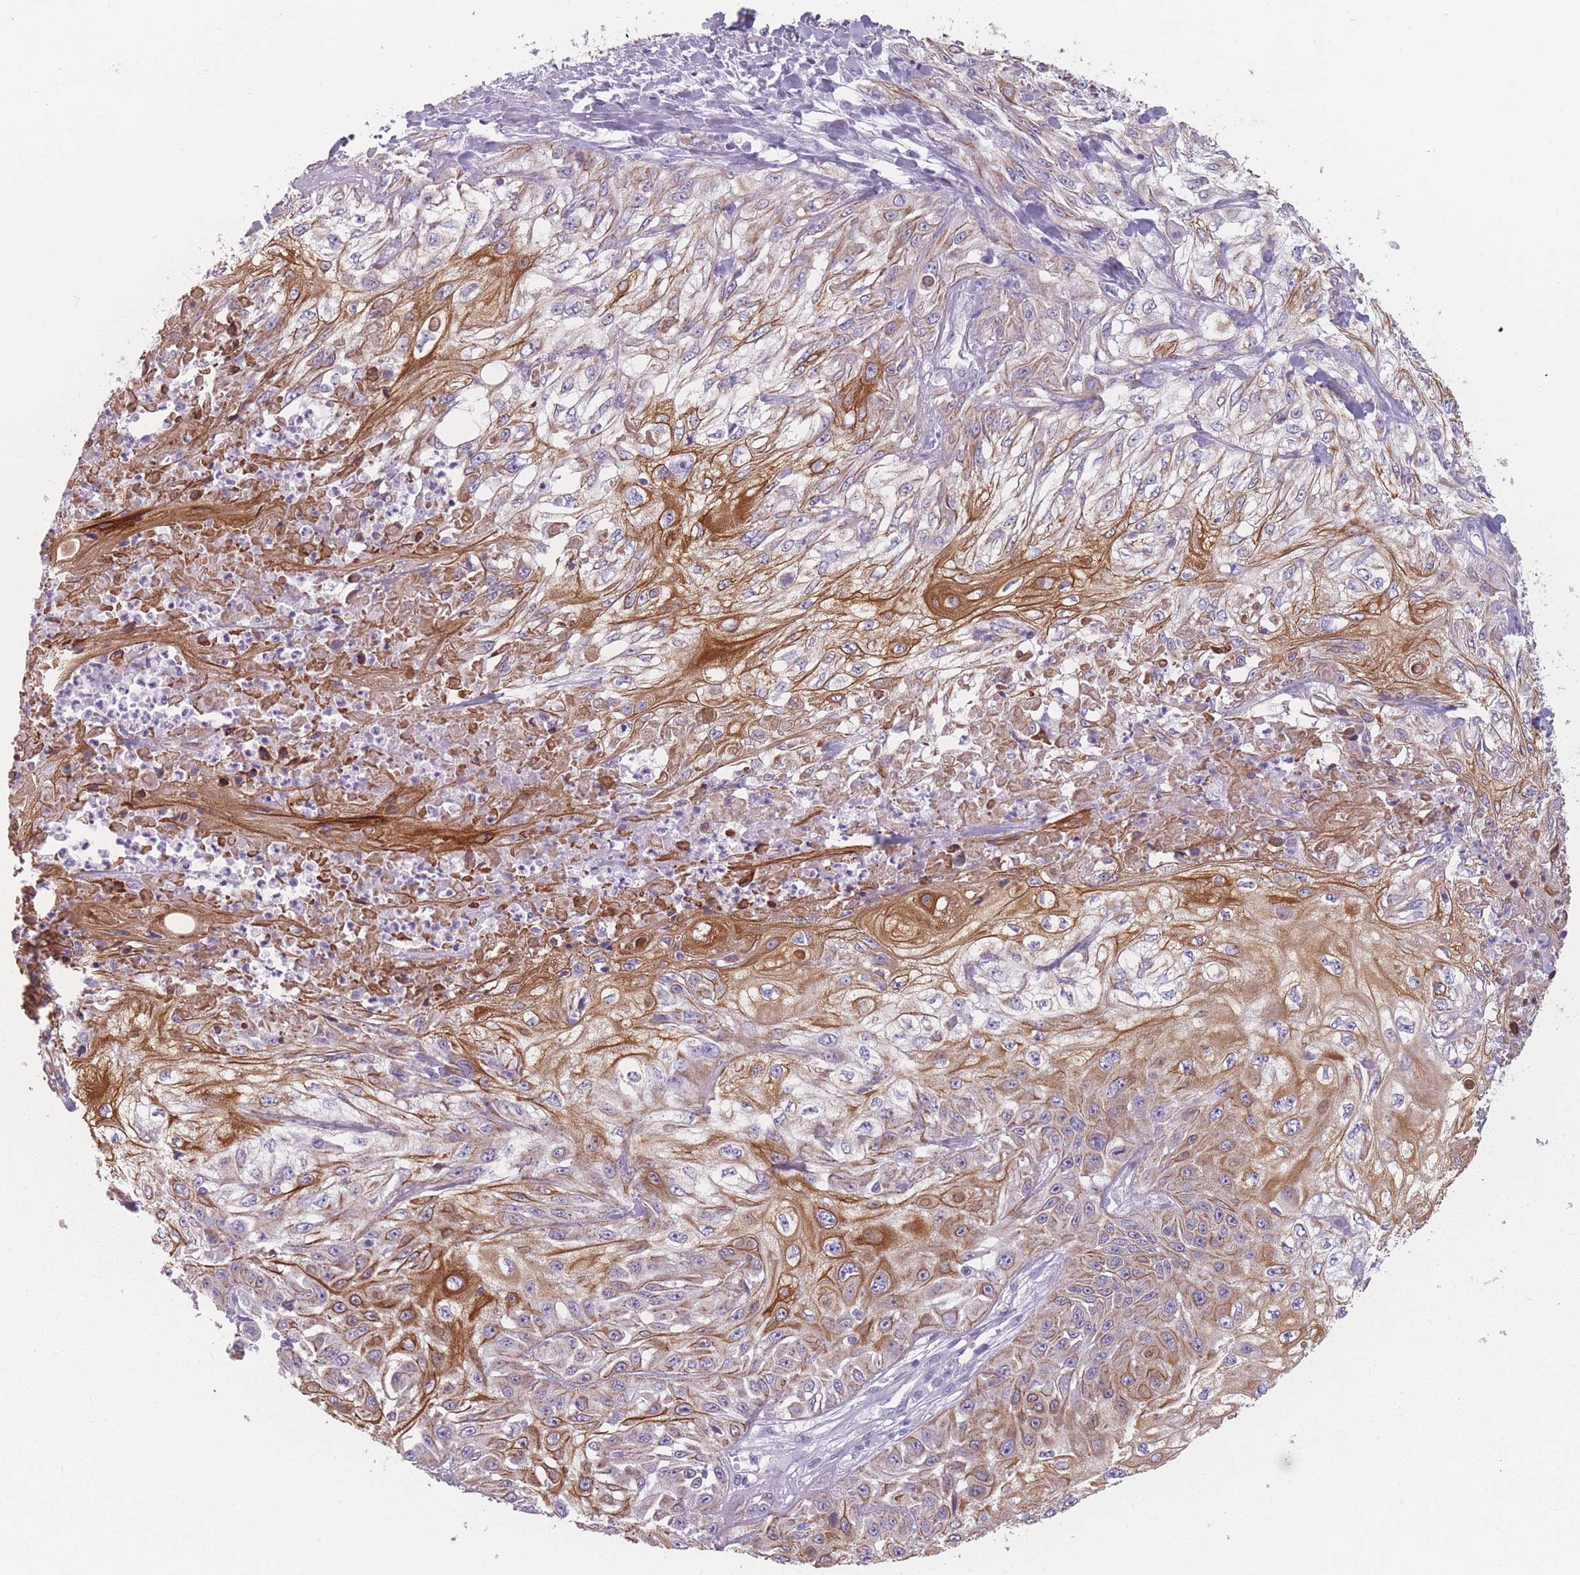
{"staining": {"intensity": "strong", "quantity": "25%-75%", "location": "cytoplasmic/membranous"}, "tissue": "skin cancer", "cell_type": "Tumor cells", "image_type": "cancer", "snomed": [{"axis": "morphology", "description": "Squamous cell carcinoma, NOS"}, {"axis": "morphology", "description": "Squamous cell carcinoma, metastatic, NOS"}, {"axis": "topography", "description": "Skin"}, {"axis": "topography", "description": "Lymph node"}], "caption": "IHC staining of skin cancer, which displays high levels of strong cytoplasmic/membranous staining in approximately 25%-75% of tumor cells indicating strong cytoplasmic/membranous protein staining. The staining was performed using DAB (3,3'-diaminobenzidine) (brown) for protein detection and nuclei were counterstained in hematoxylin (blue).", "gene": "PPFIA3", "patient": {"sex": "male", "age": 75}}